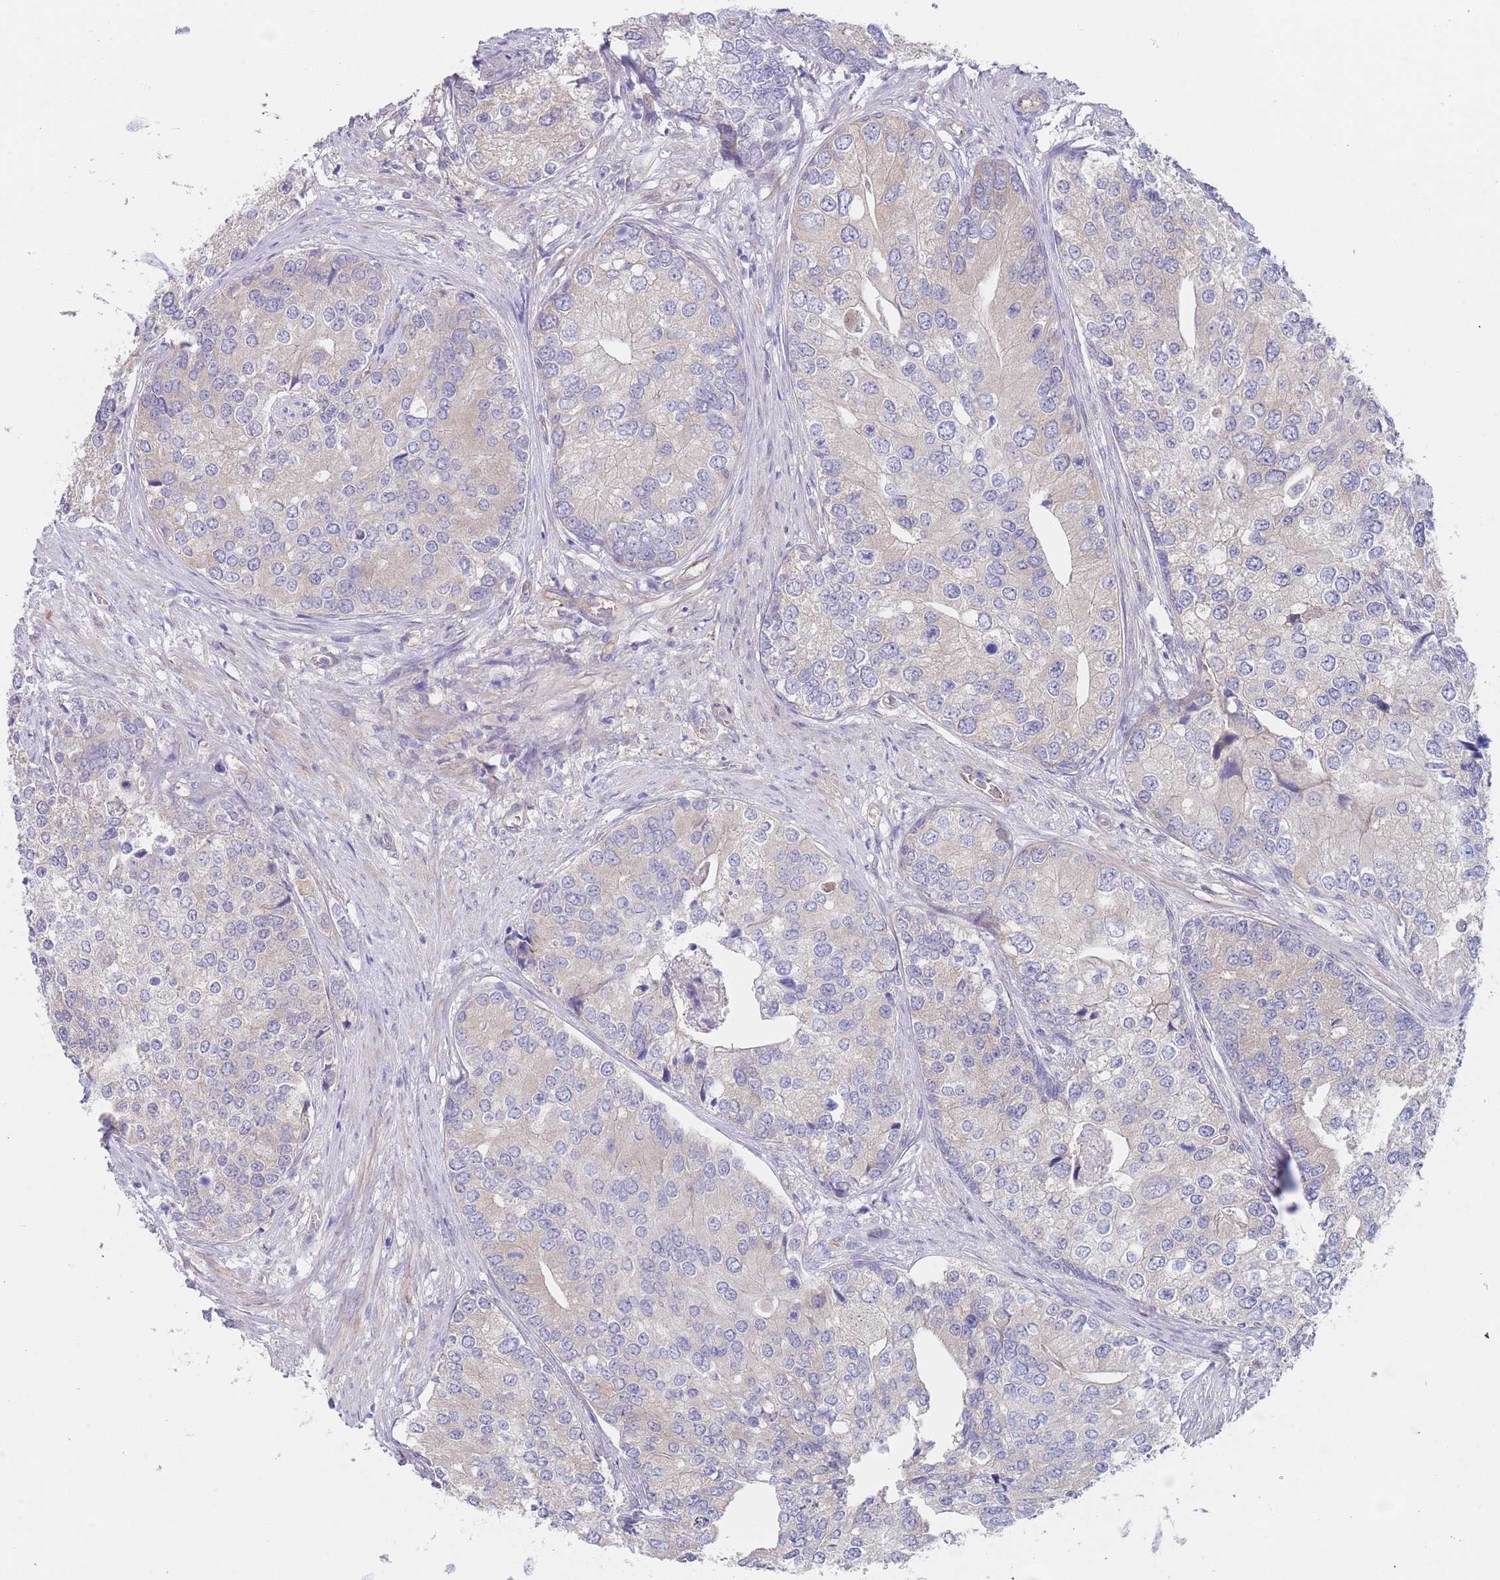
{"staining": {"intensity": "negative", "quantity": "none", "location": "none"}, "tissue": "prostate cancer", "cell_type": "Tumor cells", "image_type": "cancer", "snomed": [{"axis": "morphology", "description": "Adenocarcinoma, High grade"}, {"axis": "topography", "description": "Prostate"}], "caption": "Human prostate high-grade adenocarcinoma stained for a protein using IHC exhibits no positivity in tumor cells.", "gene": "ZNF281", "patient": {"sex": "male", "age": 62}}